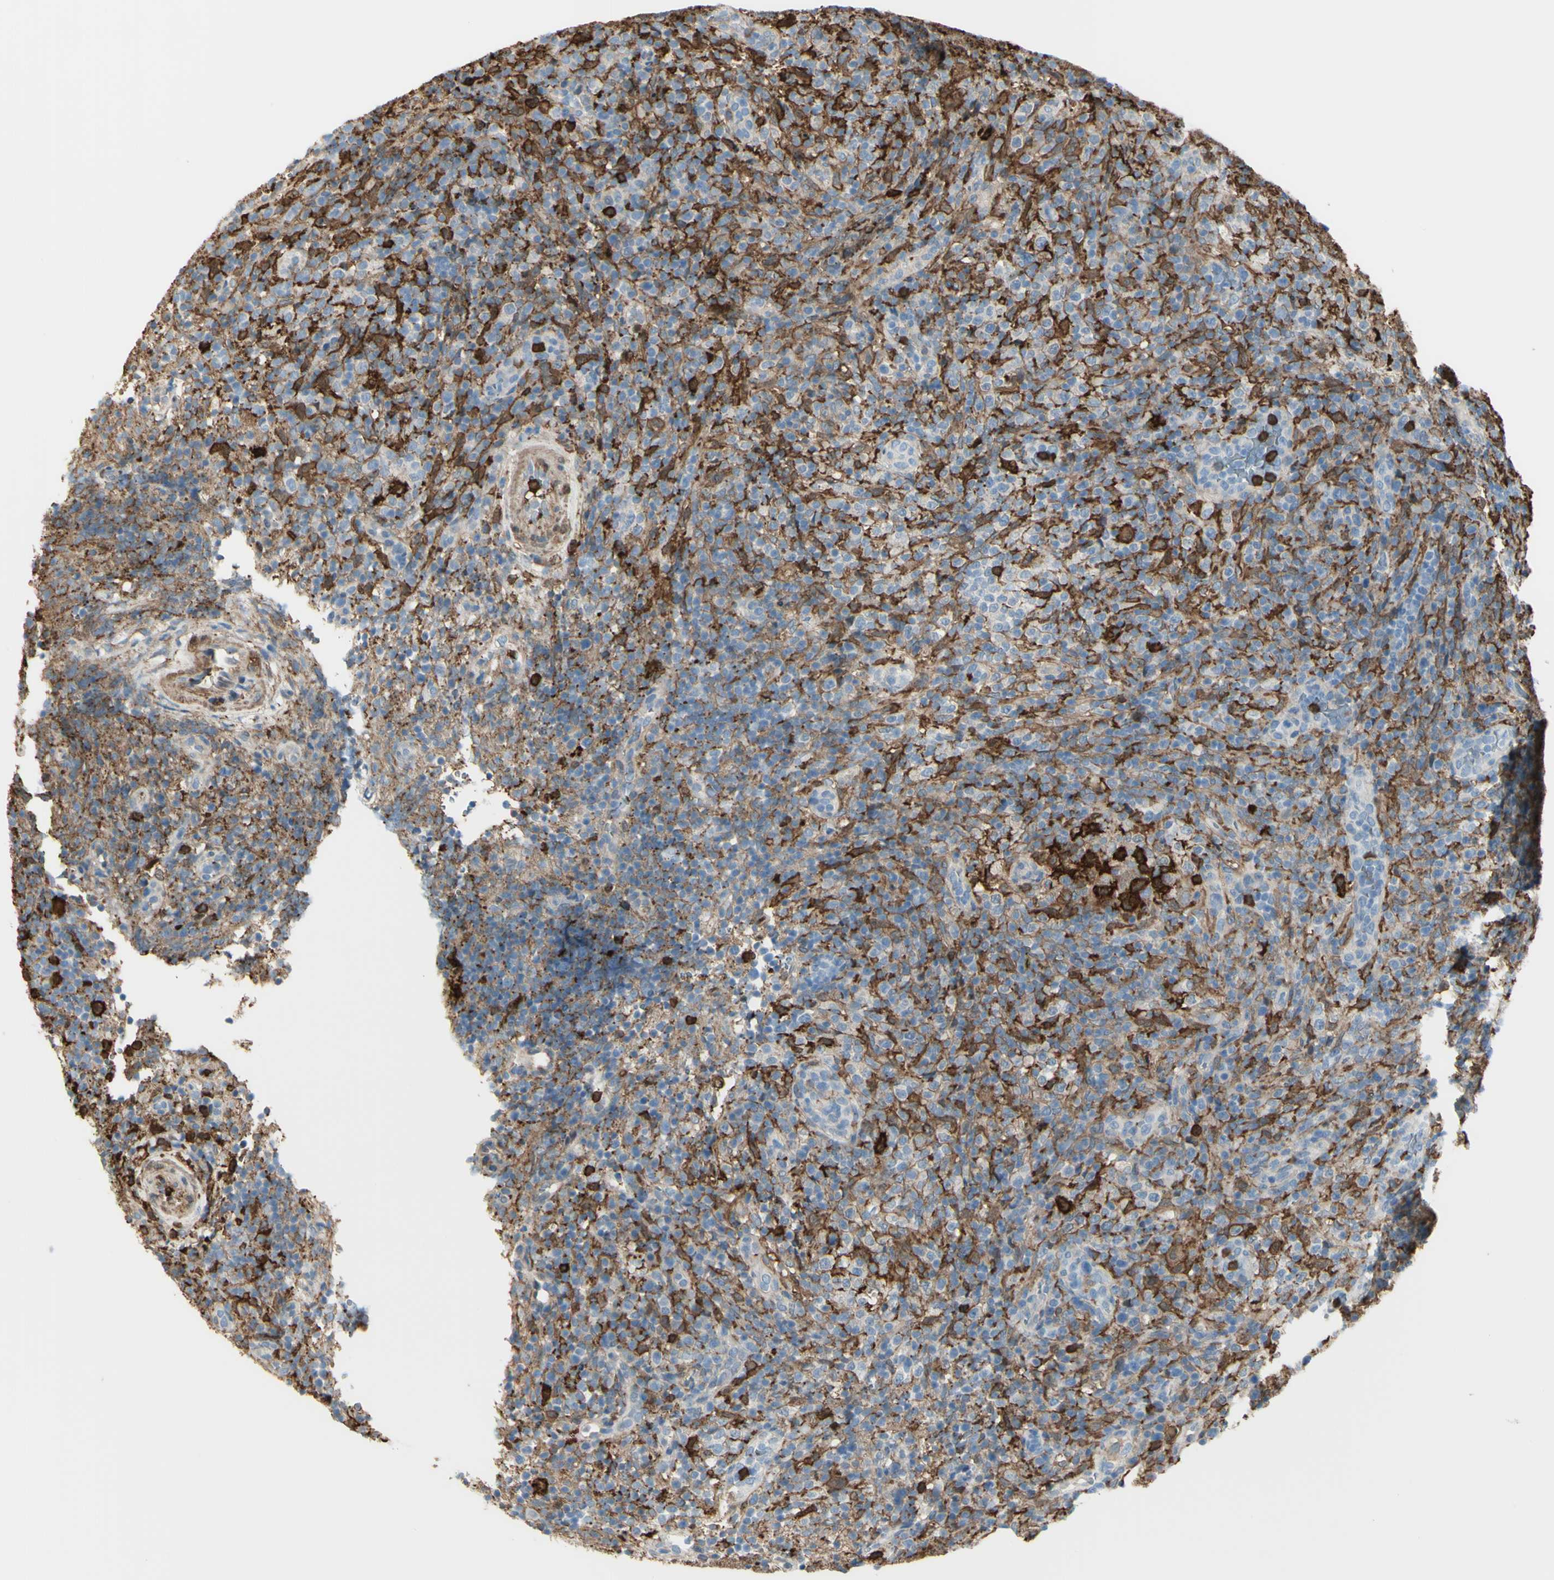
{"staining": {"intensity": "negative", "quantity": "none", "location": "none"}, "tissue": "lymphoma", "cell_type": "Tumor cells", "image_type": "cancer", "snomed": [{"axis": "morphology", "description": "Malignant lymphoma, non-Hodgkin's type, High grade"}, {"axis": "topography", "description": "Lymph node"}], "caption": "The immunohistochemistry image has no significant positivity in tumor cells of malignant lymphoma, non-Hodgkin's type (high-grade) tissue.", "gene": "GSN", "patient": {"sex": "female", "age": 76}}